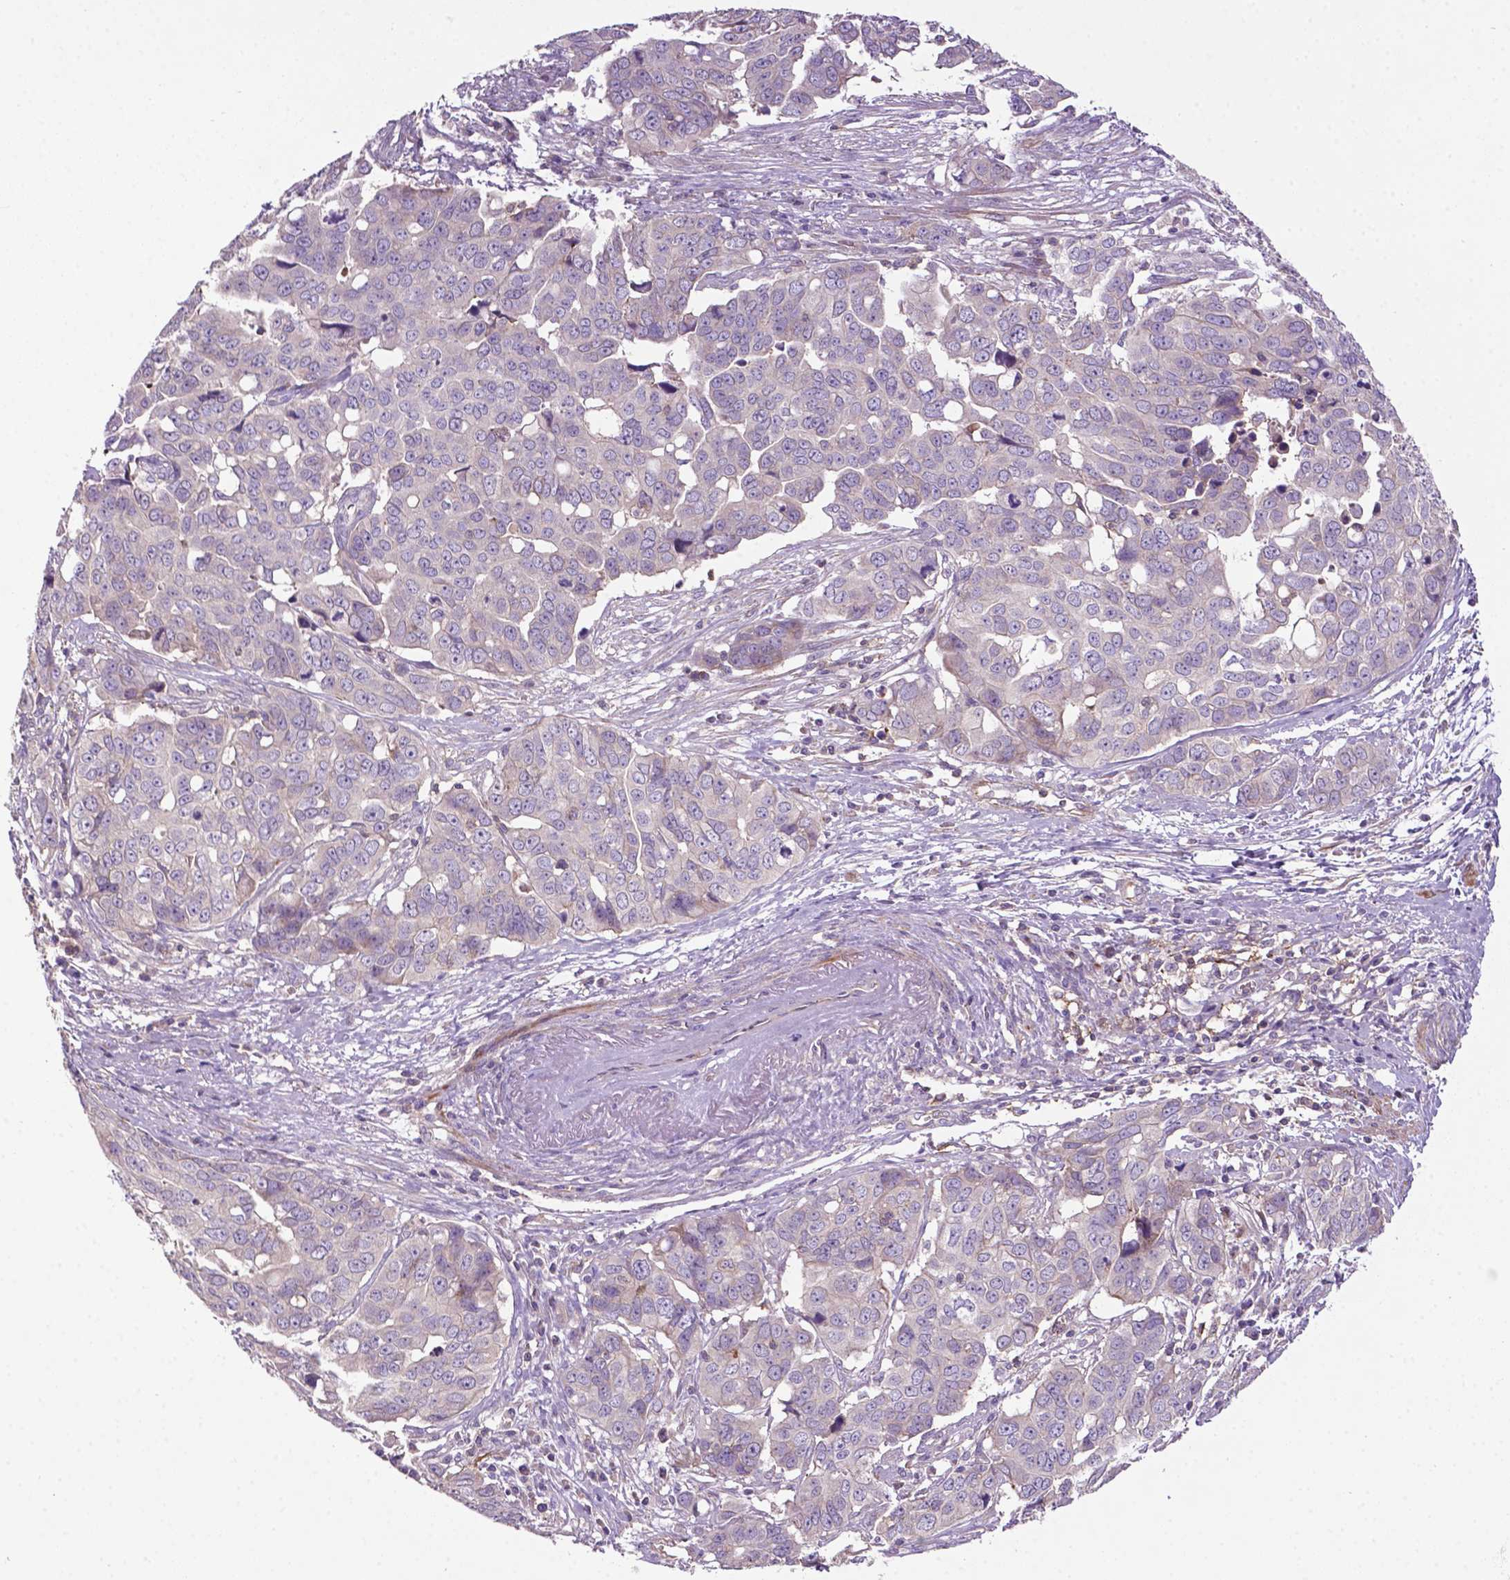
{"staining": {"intensity": "negative", "quantity": "none", "location": "none"}, "tissue": "ovarian cancer", "cell_type": "Tumor cells", "image_type": "cancer", "snomed": [{"axis": "morphology", "description": "Carcinoma, endometroid"}, {"axis": "topography", "description": "Ovary"}], "caption": "Immunohistochemical staining of ovarian cancer reveals no significant positivity in tumor cells. (Brightfield microscopy of DAB (3,3'-diaminobenzidine) immunohistochemistry (IHC) at high magnification).", "gene": "BMP4", "patient": {"sex": "female", "age": 78}}